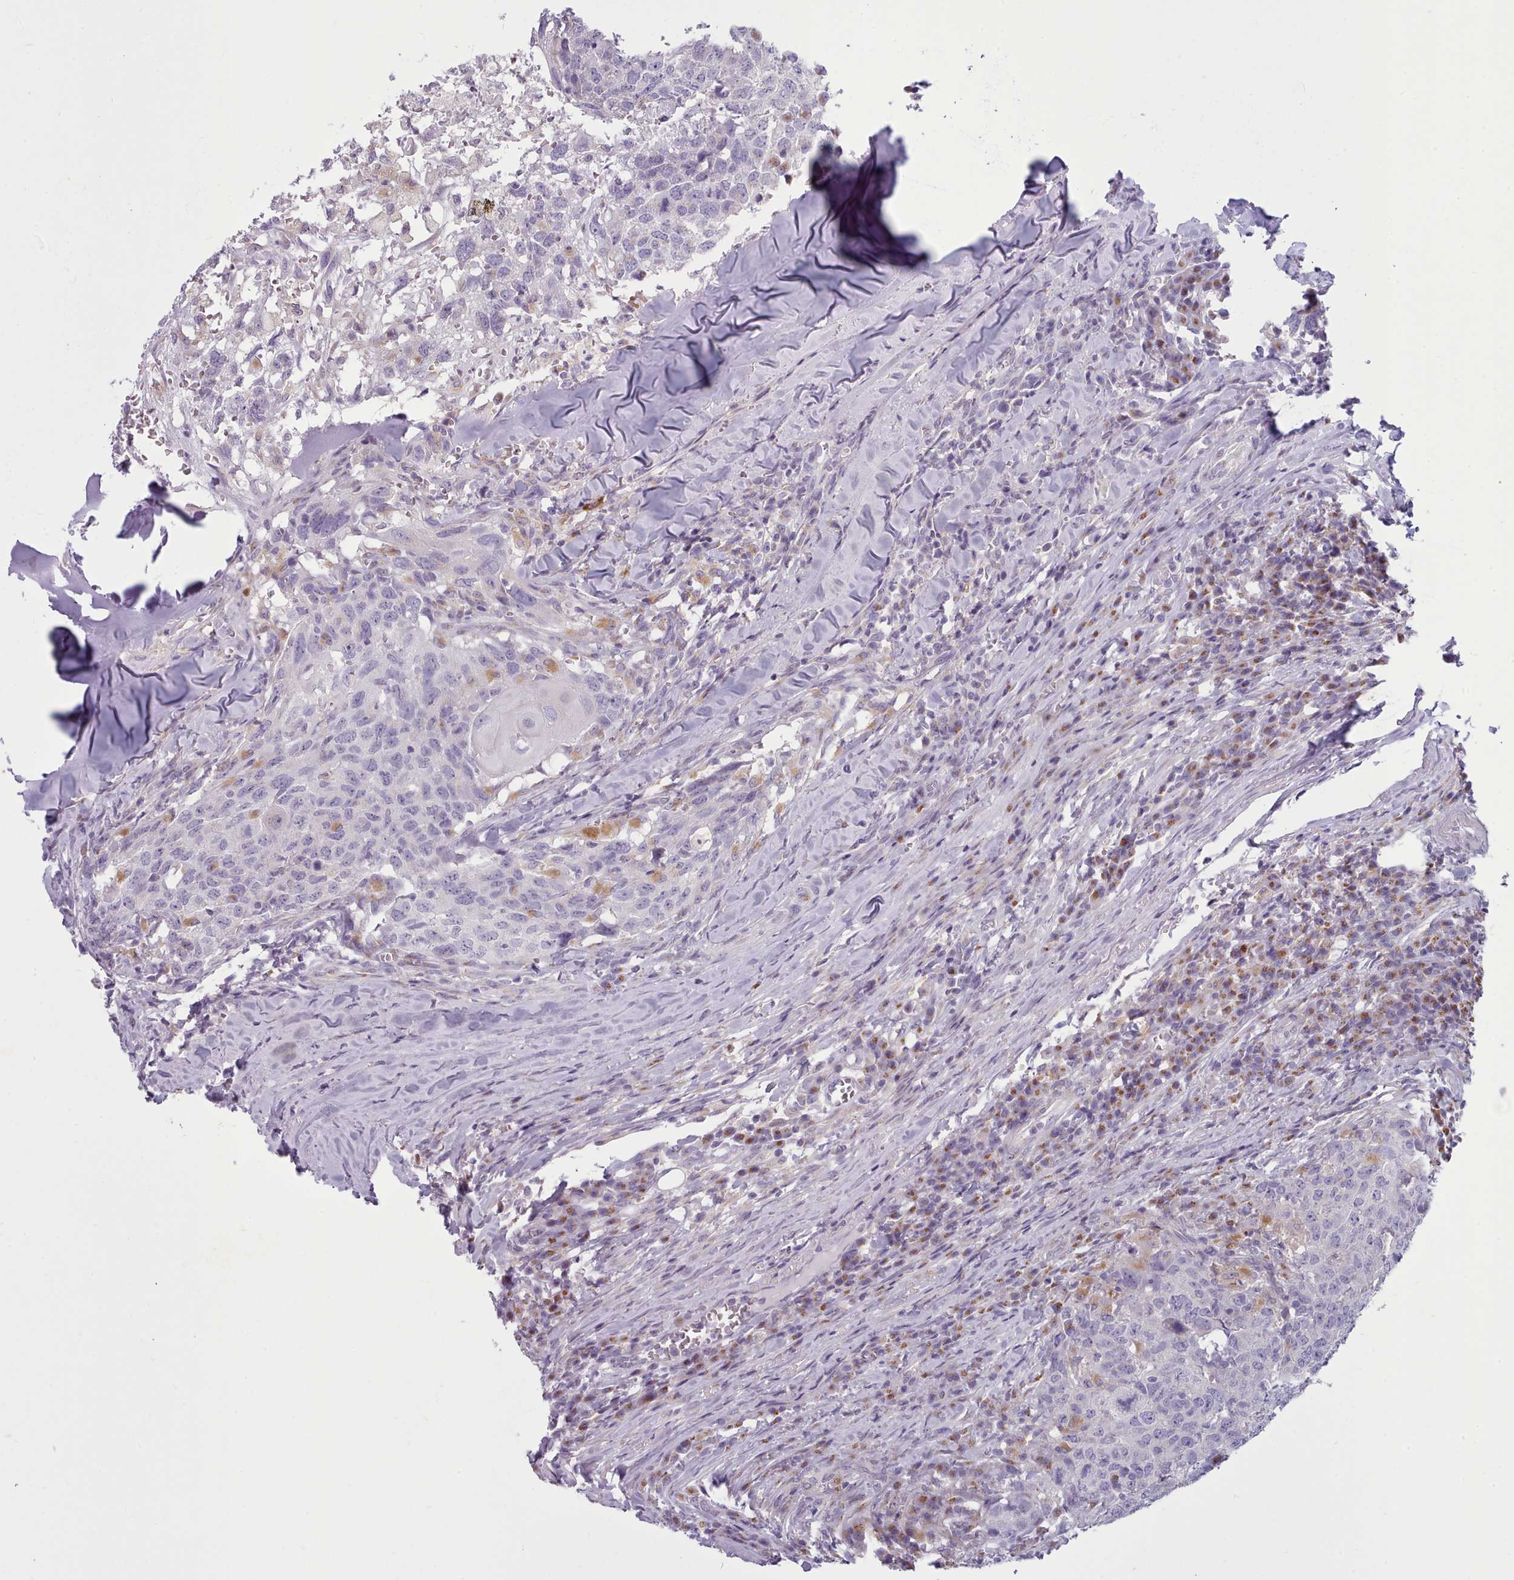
{"staining": {"intensity": "negative", "quantity": "none", "location": "none"}, "tissue": "head and neck cancer", "cell_type": "Tumor cells", "image_type": "cancer", "snomed": [{"axis": "morphology", "description": "Normal tissue, NOS"}, {"axis": "morphology", "description": "Squamous cell carcinoma, NOS"}, {"axis": "topography", "description": "Skeletal muscle"}, {"axis": "topography", "description": "Vascular tissue"}, {"axis": "topography", "description": "Peripheral nerve tissue"}, {"axis": "topography", "description": "Head-Neck"}], "caption": "Tumor cells show no significant expression in head and neck cancer (squamous cell carcinoma).", "gene": "MYRFL", "patient": {"sex": "male", "age": 66}}